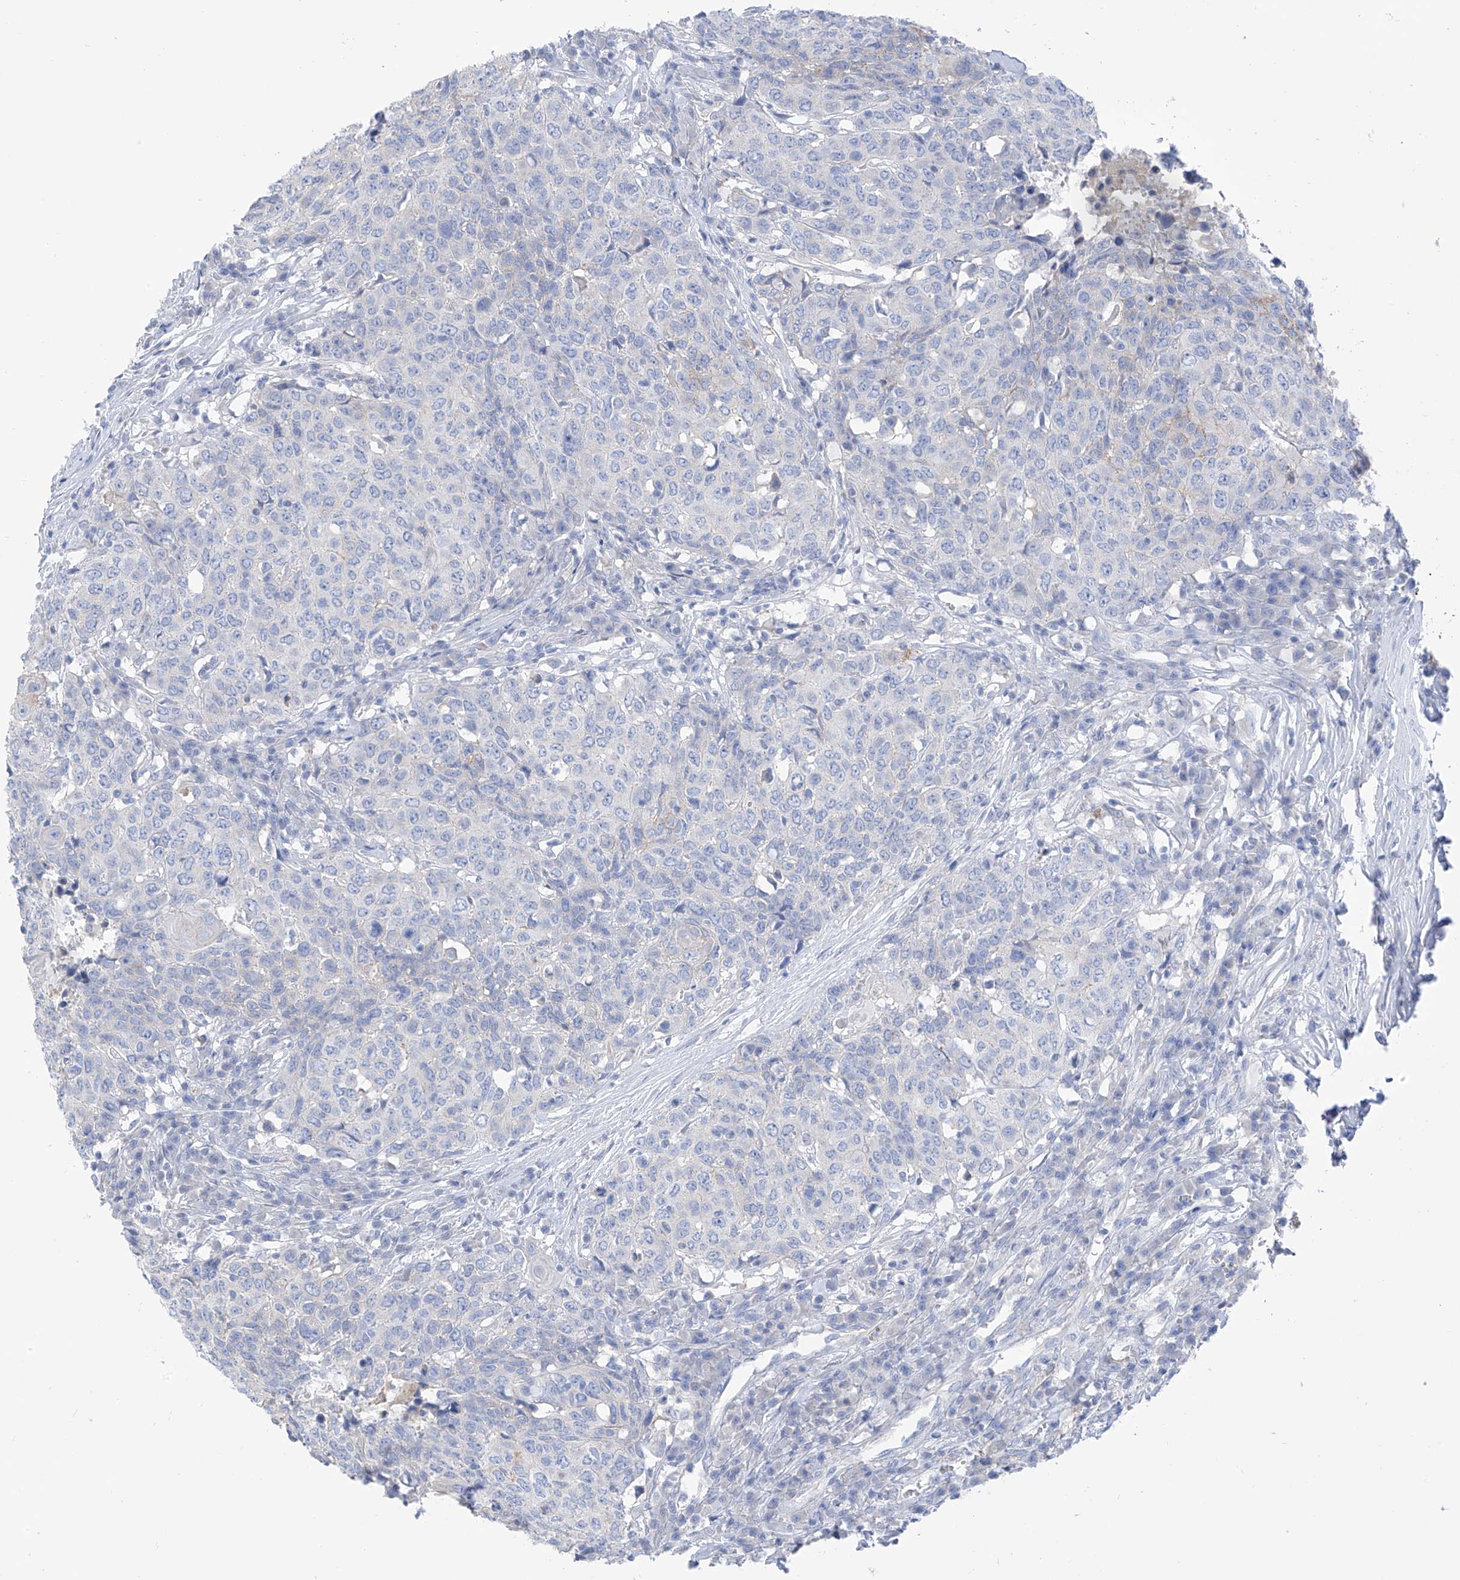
{"staining": {"intensity": "negative", "quantity": "none", "location": "none"}, "tissue": "head and neck cancer", "cell_type": "Tumor cells", "image_type": "cancer", "snomed": [{"axis": "morphology", "description": "Squamous cell carcinoma, NOS"}, {"axis": "topography", "description": "Head-Neck"}], "caption": "Protein analysis of head and neck squamous cell carcinoma reveals no significant expression in tumor cells.", "gene": "ITGA9", "patient": {"sex": "male", "age": 66}}